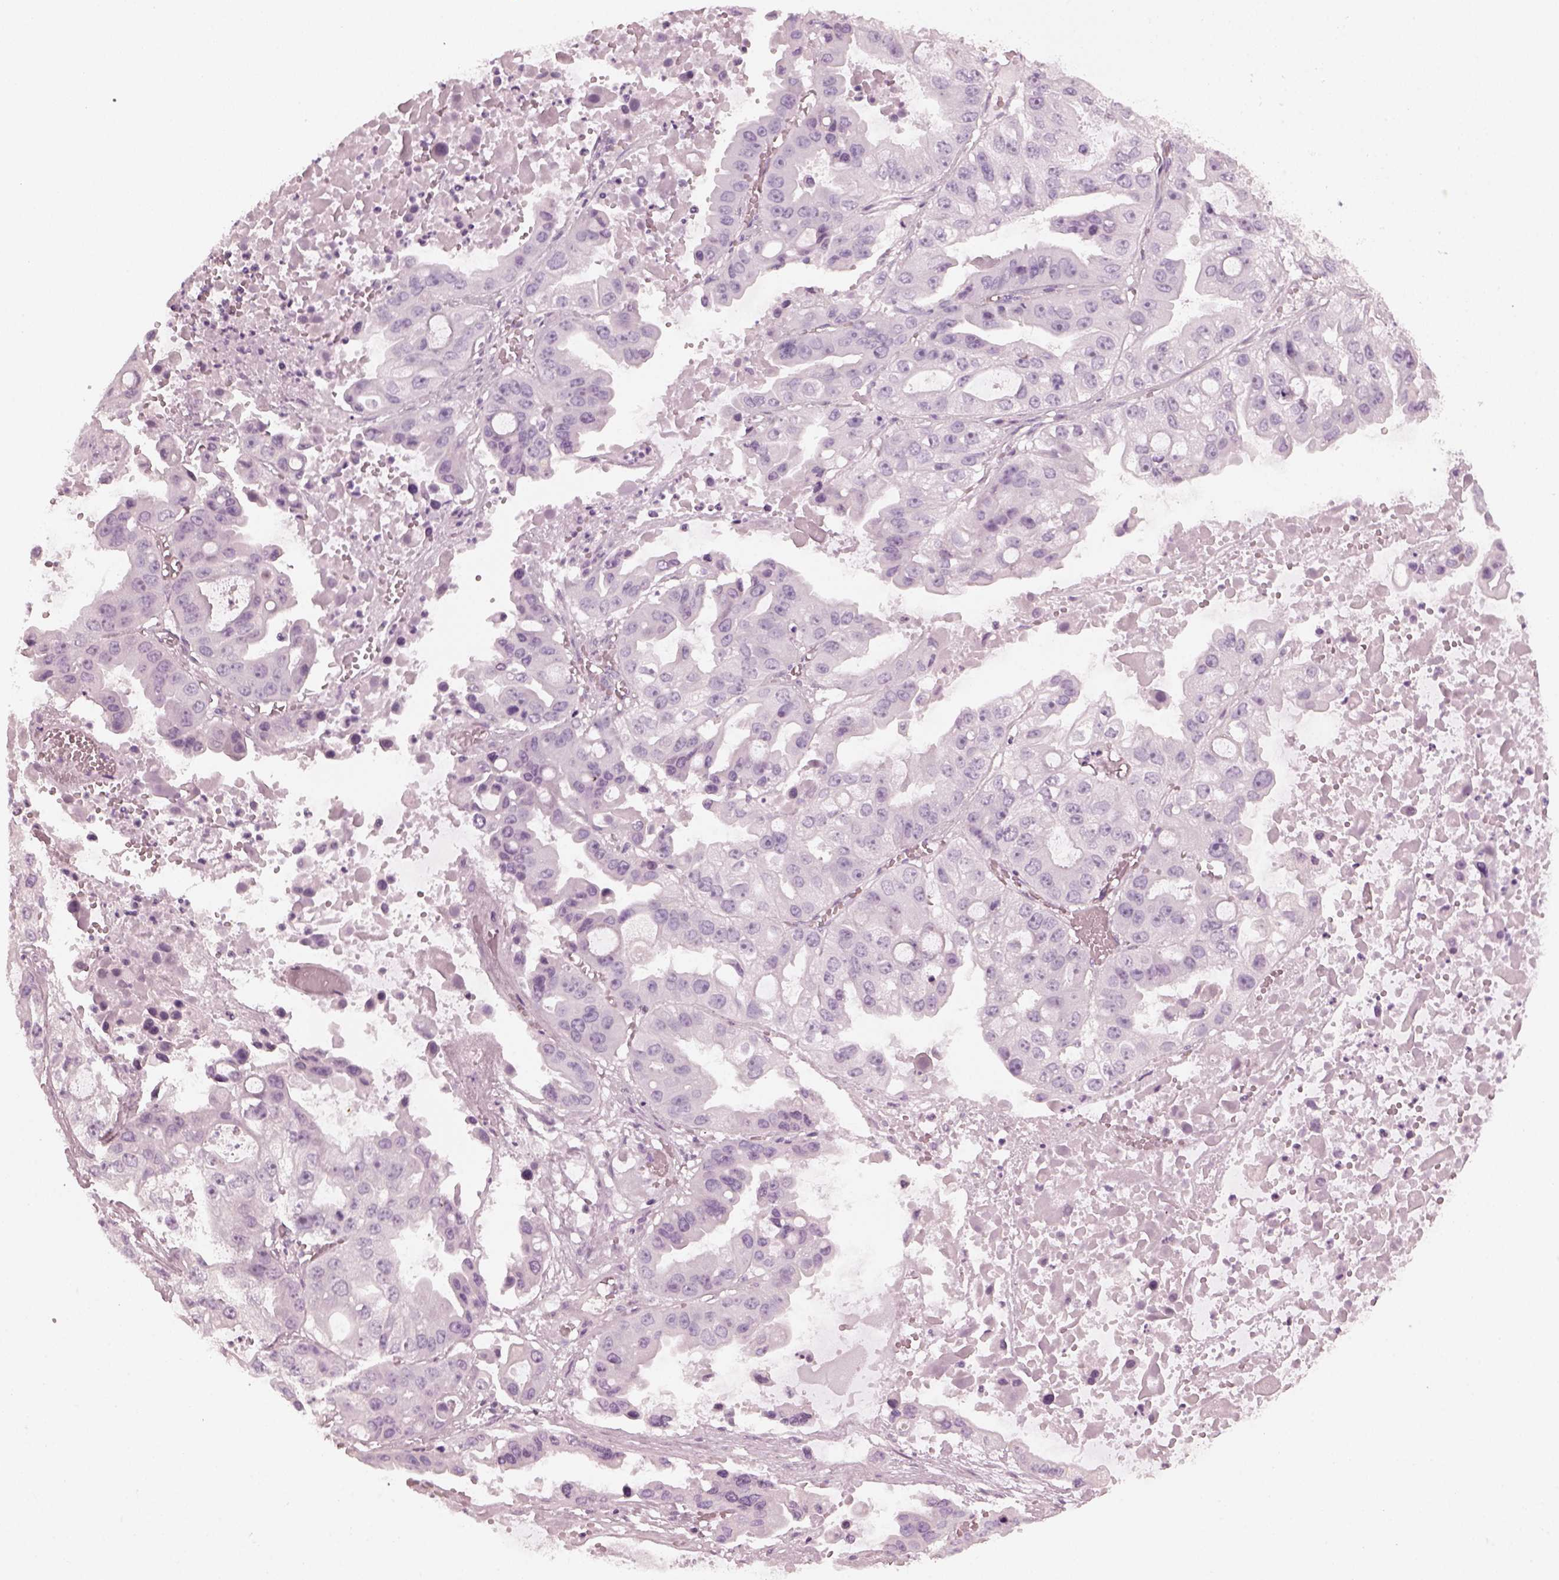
{"staining": {"intensity": "negative", "quantity": "none", "location": "none"}, "tissue": "ovarian cancer", "cell_type": "Tumor cells", "image_type": "cancer", "snomed": [{"axis": "morphology", "description": "Cystadenocarcinoma, serous, NOS"}, {"axis": "topography", "description": "Ovary"}], "caption": "A high-resolution photomicrograph shows IHC staining of ovarian serous cystadenocarcinoma, which exhibits no significant expression in tumor cells.", "gene": "CRYBA2", "patient": {"sex": "female", "age": 56}}